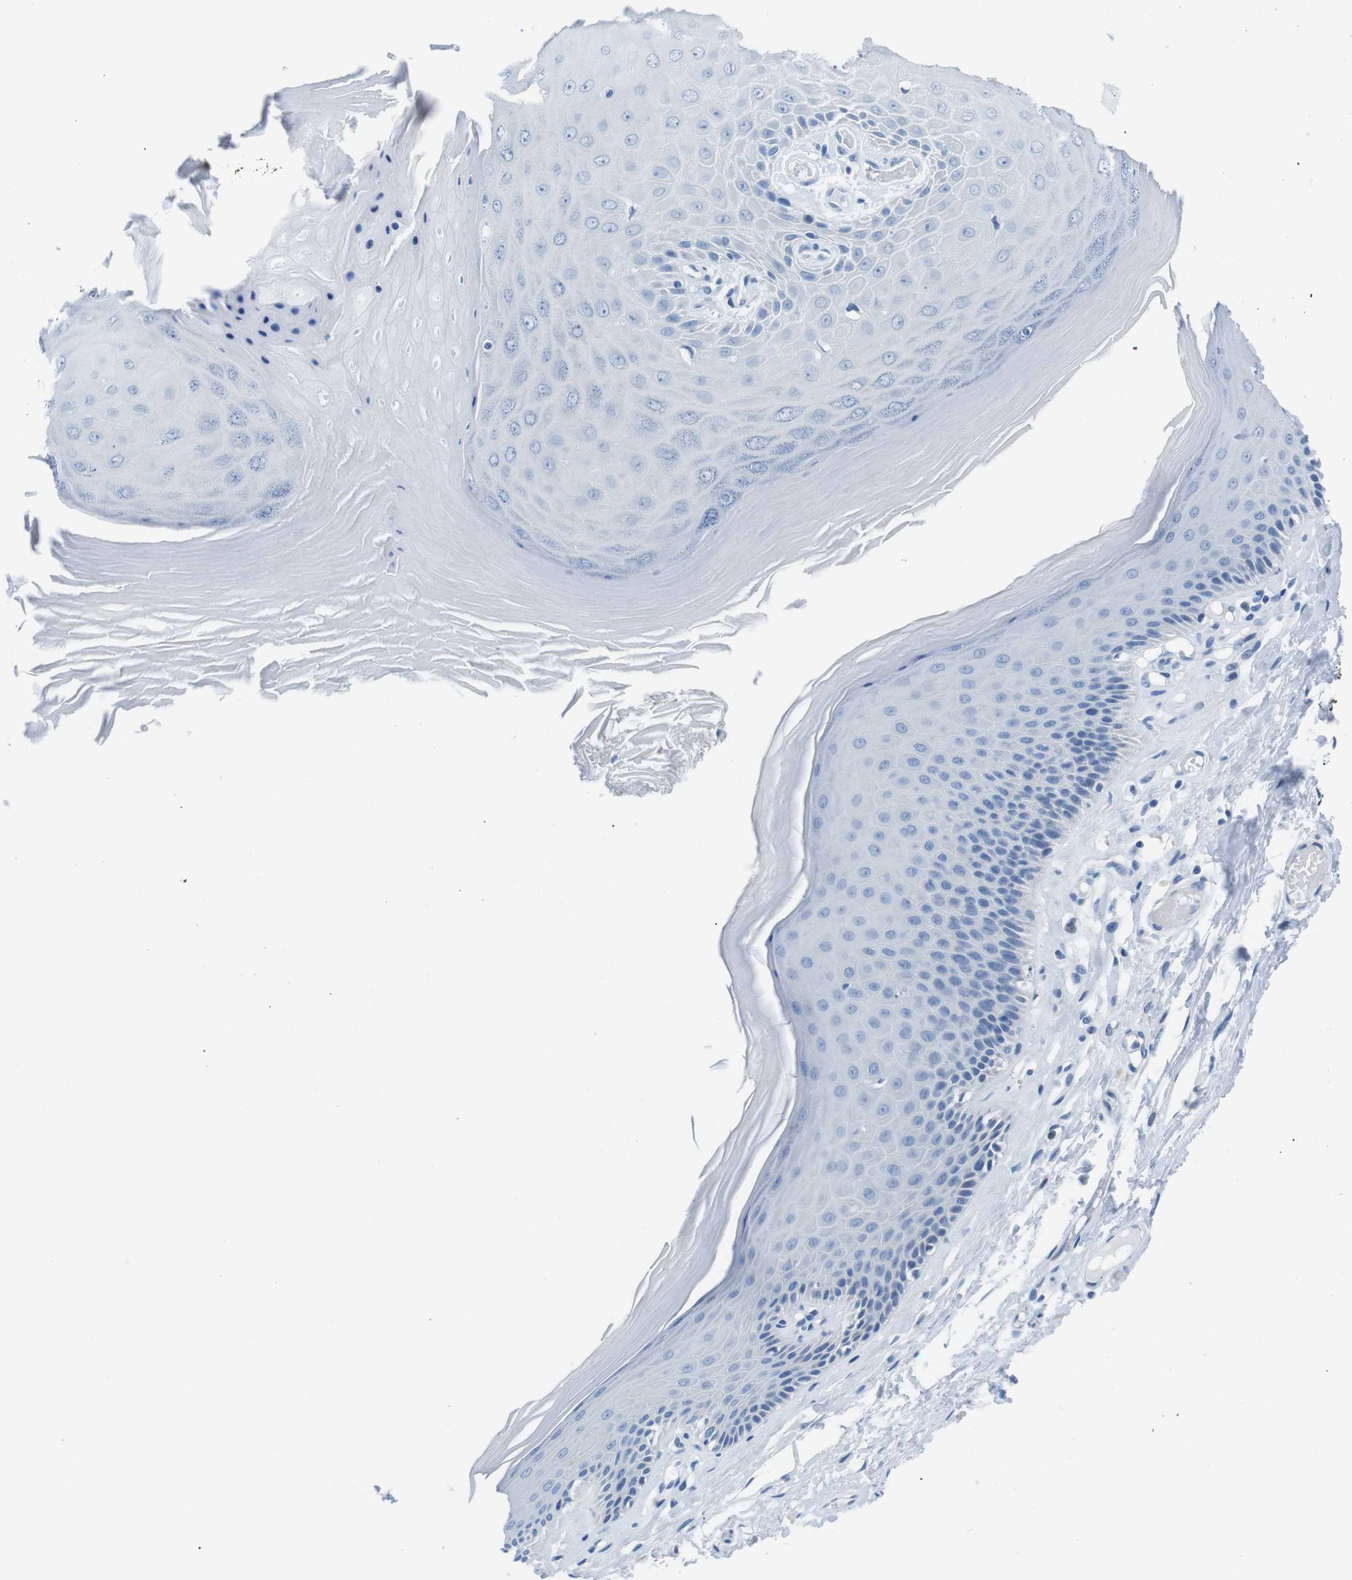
{"staining": {"intensity": "negative", "quantity": "none", "location": "none"}, "tissue": "skin", "cell_type": "Epidermal cells", "image_type": "normal", "snomed": [{"axis": "morphology", "description": "Normal tissue, NOS"}, {"axis": "topography", "description": "Vulva"}], "caption": "Epidermal cells show no significant expression in normal skin.", "gene": "MUC2", "patient": {"sex": "female", "age": 73}}